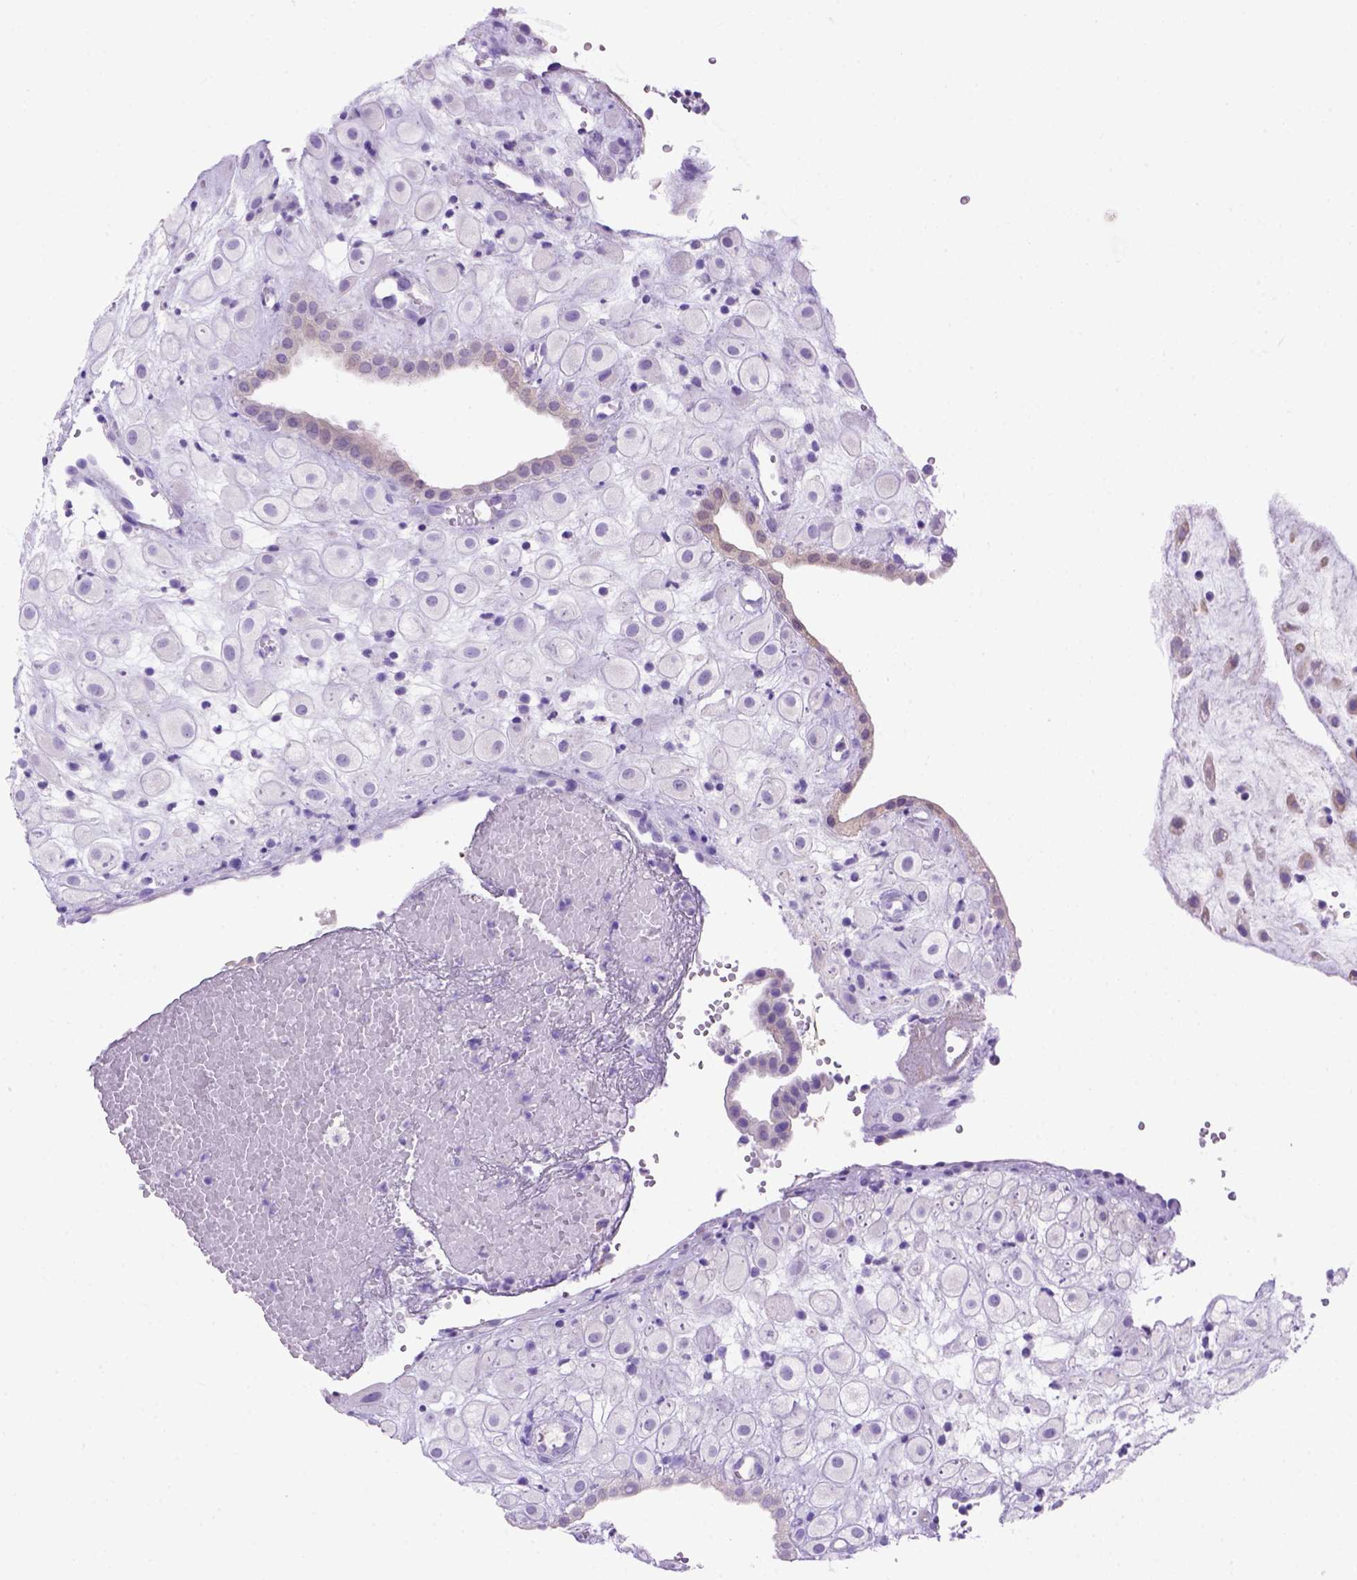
{"staining": {"intensity": "negative", "quantity": "none", "location": "none"}, "tissue": "placenta", "cell_type": "Decidual cells", "image_type": "normal", "snomed": [{"axis": "morphology", "description": "Normal tissue, NOS"}, {"axis": "topography", "description": "Placenta"}], "caption": "Immunohistochemical staining of normal human placenta displays no significant staining in decidual cells.", "gene": "SIRPD", "patient": {"sex": "female", "age": 24}}